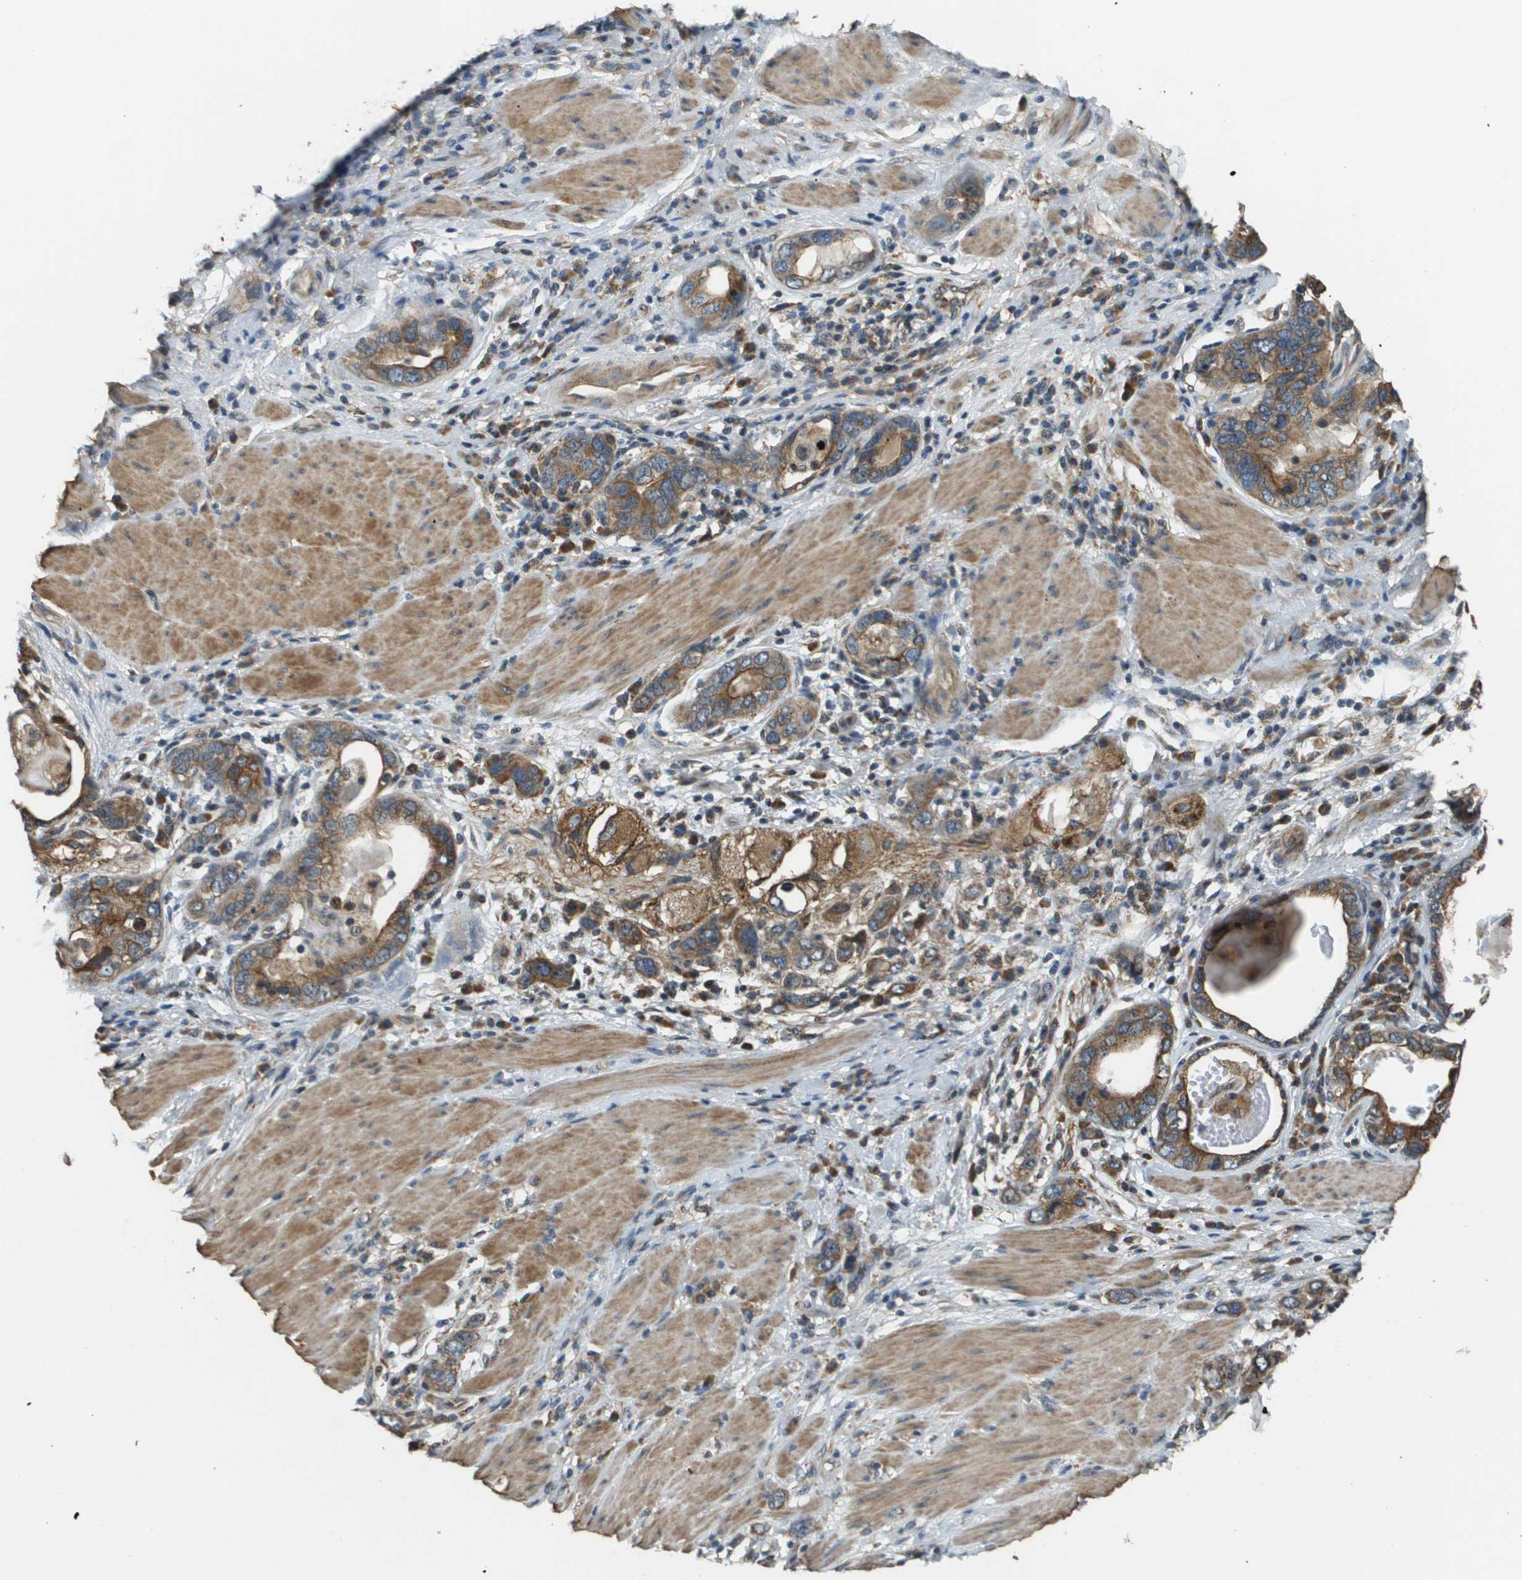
{"staining": {"intensity": "moderate", "quantity": ">75%", "location": "cytoplasmic/membranous"}, "tissue": "stomach cancer", "cell_type": "Tumor cells", "image_type": "cancer", "snomed": [{"axis": "morphology", "description": "Adenocarcinoma, NOS"}, {"axis": "topography", "description": "Stomach, lower"}], "caption": "DAB immunohistochemical staining of stomach cancer demonstrates moderate cytoplasmic/membranous protein expression in approximately >75% of tumor cells.", "gene": "CDKN2C", "patient": {"sex": "female", "age": 93}}